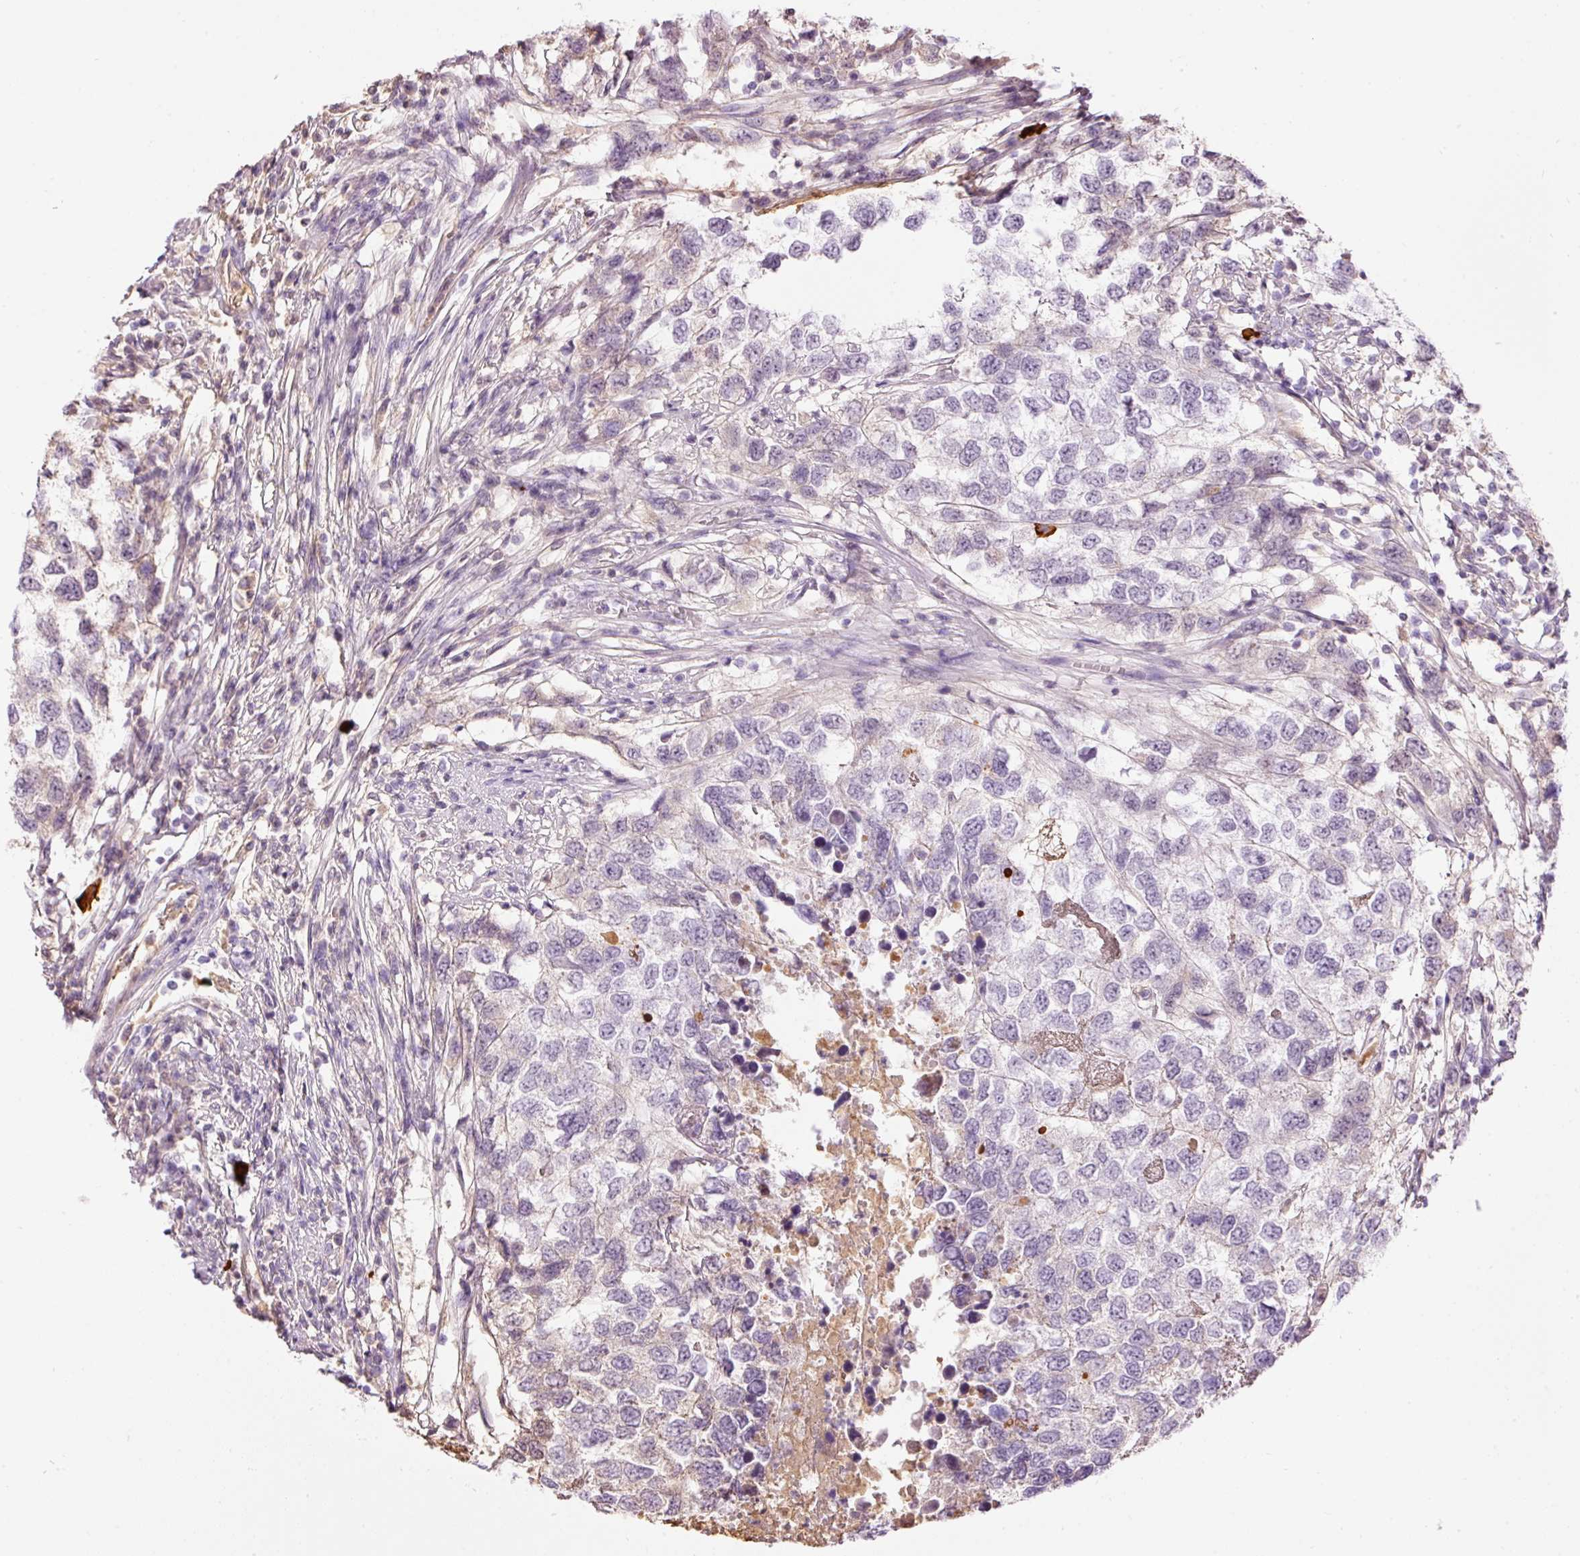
{"staining": {"intensity": "negative", "quantity": "none", "location": "none"}, "tissue": "testis cancer", "cell_type": "Tumor cells", "image_type": "cancer", "snomed": [{"axis": "morphology", "description": "Carcinoma, Embryonal, NOS"}, {"axis": "topography", "description": "Testis"}], "caption": "Protein analysis of testis cancer reveals no significant staining in tumor cells.", "gene": "PRPF38B", "patient": {"sex": "male", "age": 83}}